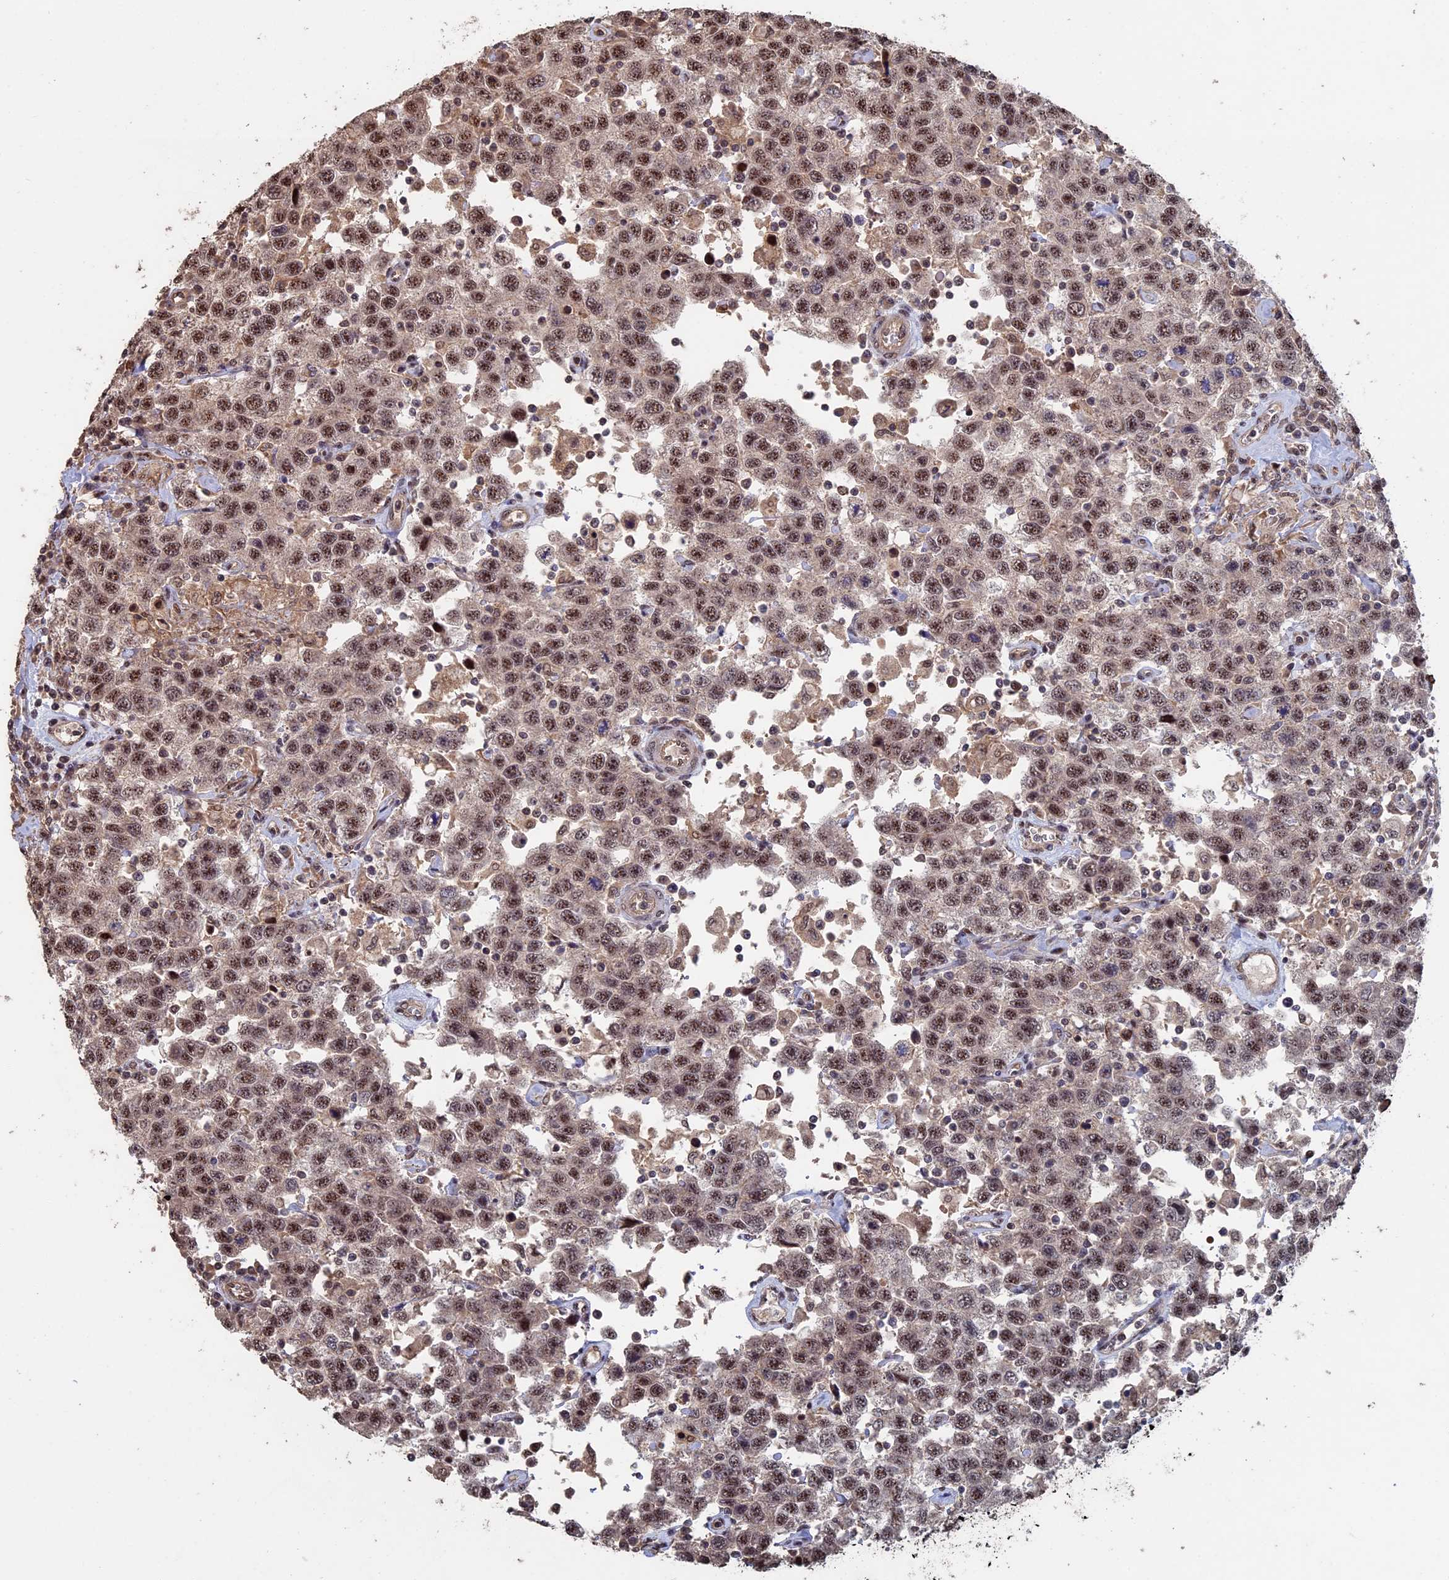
{"staining": {"intensity": "moderate", "quantity": ">75%", "location": "nuclear"}, "tissue": "testis cancer", "cell_type": "Tumor cells", "image_type": "cancer", "snomed": [{"axis": "morphology", "description": "Seminoma, NOS"}, {"axis": "topography", "description": "Testis"}], "caption": "DAB immunohistochemical staining of testis cancer (seminoma) exhibits moderate nuclear protein staining in about >75% of tumor cells. (Brightfield microscopy of DAB IHC at high magnification).", "gene": "KIAA1328", "patient": {"sex": "male", "age": 41}}